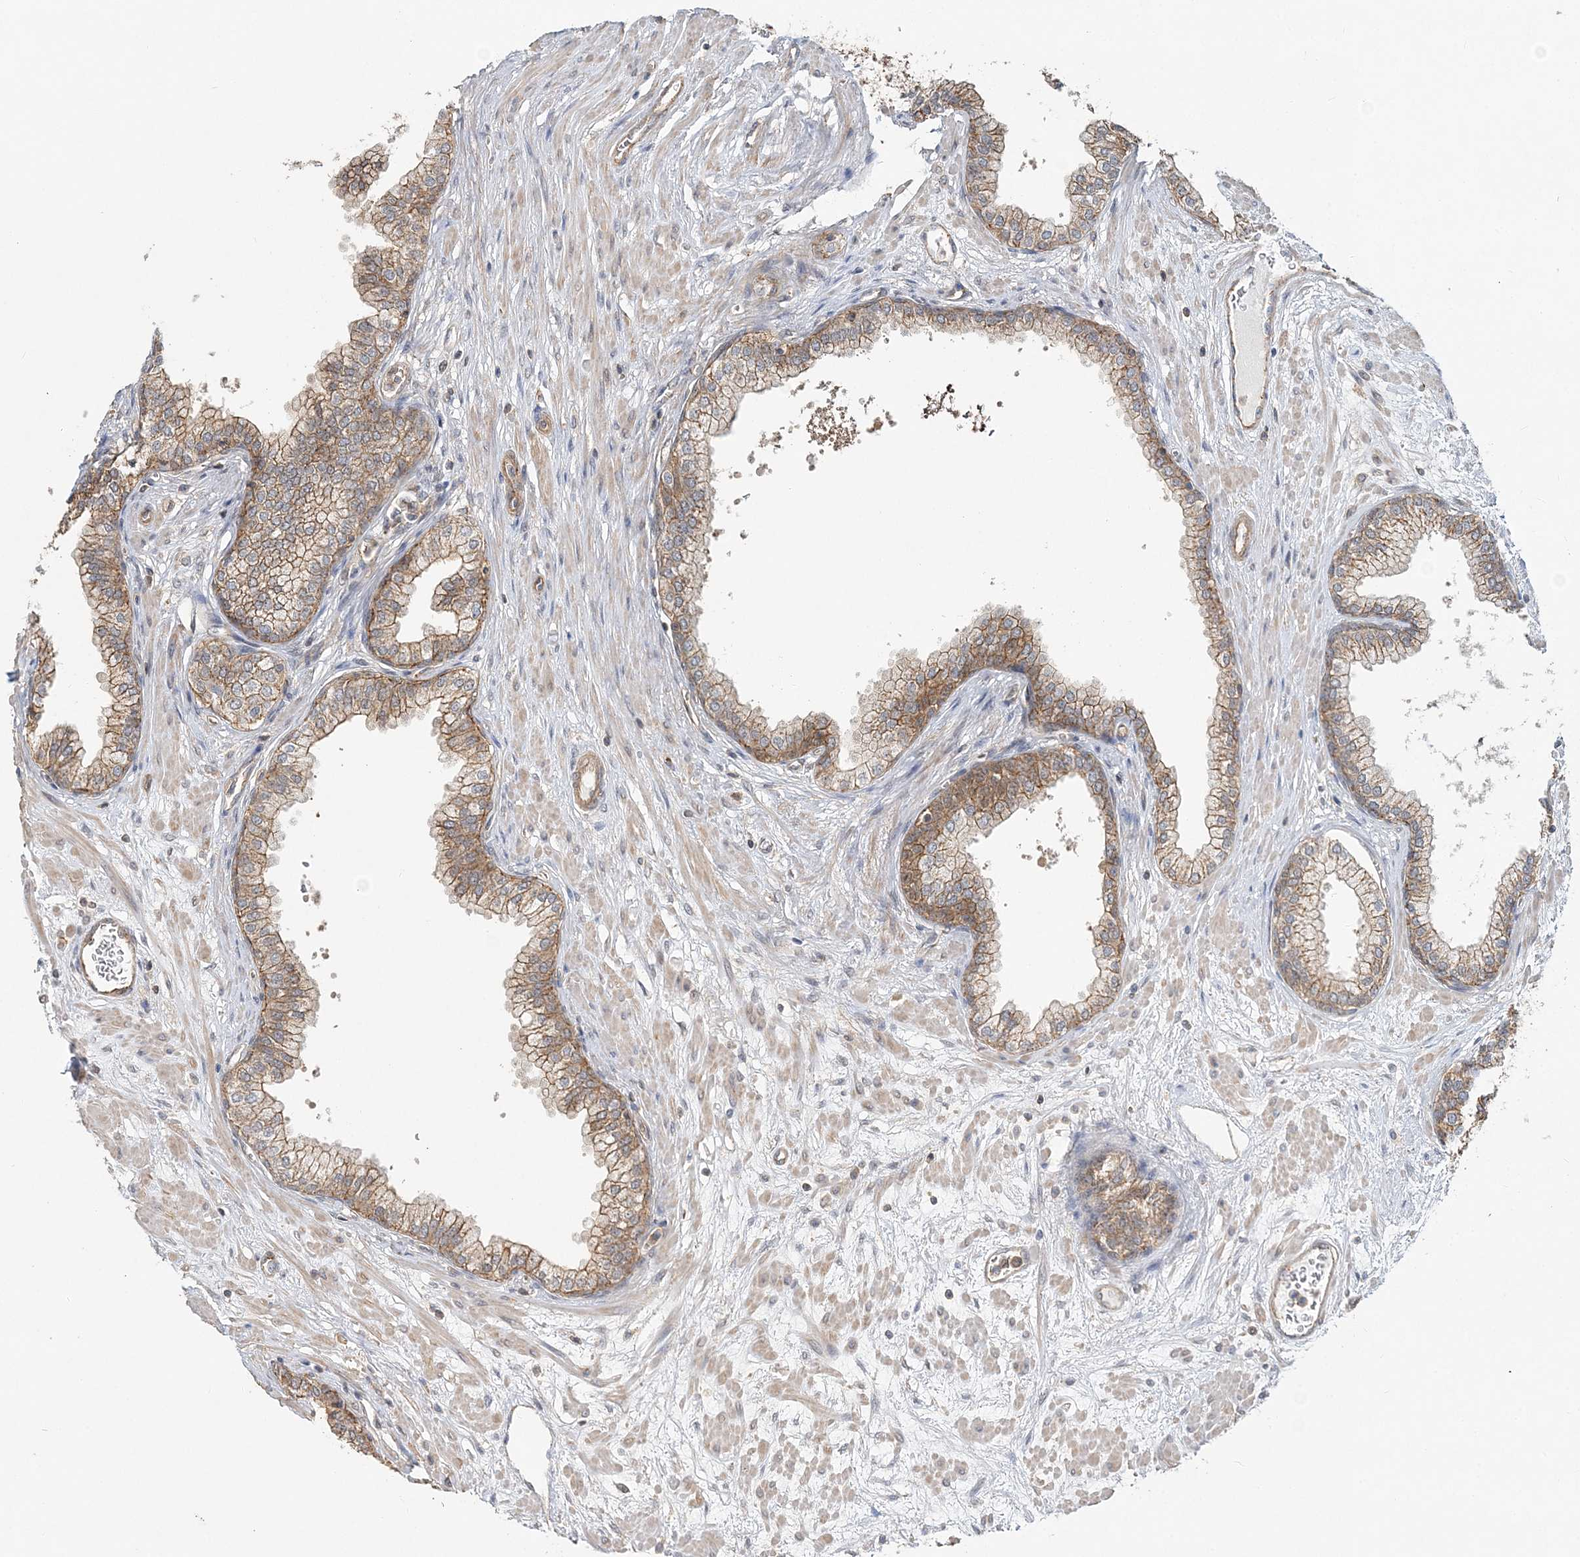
{"staining": {"intensity": "moderate", "quantity": ">75%", "location": "cytoplasmic/membranous"}, "tissue": "prostate", "cell_type": "Glandular cells", "image_type": "normal", "snomed": [{"axis": "morphology", "description": "Normal tissue, NOS"}, {"axis": "morphology", "description": "Urothelial carcinoma, Low grade"}, {"axis": "topography", "description": "Urinary bladder"}, {"axis": "topography", "description": "Prostate"}], "caption": "IHC micrograph of normal prostate: human prostate stained using immunohistochemistry exhibits medium levels of moderate protein expression localized specifically in the cytoplasmic/membranous of glandular cells, appearing as a cytoplasmic/membranous brown color.", "gene": "MAT2B", "patient": {"sex": "male", "age": 60}}